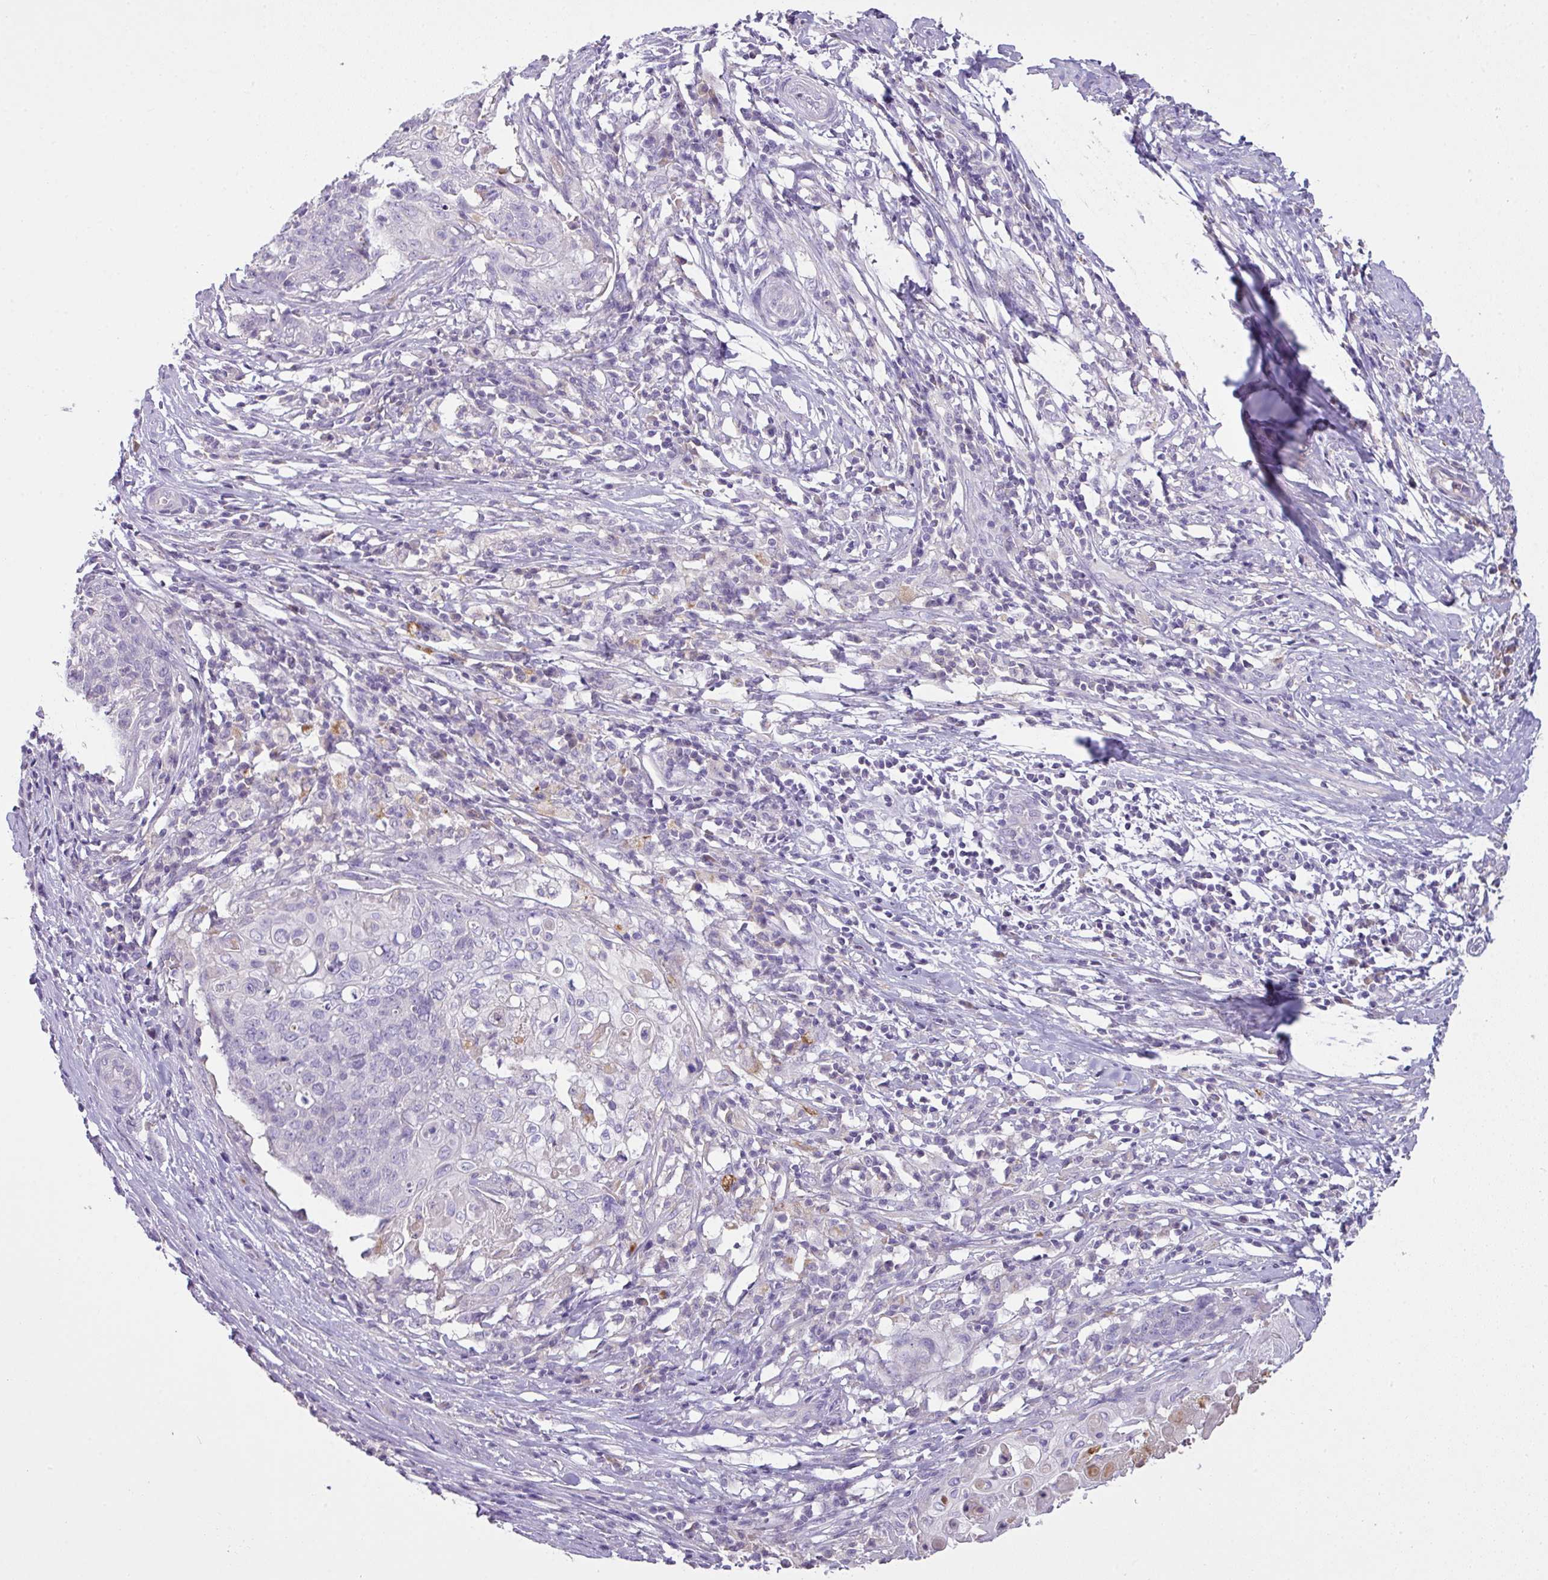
{"staining": {"intensity": "negative", "quantity": "none", "location": "none"}, "tissue": "cervical cancer", "cell_type": "Tumor cells", "image_type": "cancer", "snomed": [{"axis": "morphology", "description": "Squamous cell carcinoma, NOS"}, {"axis": "topography", "description": "Cervix"}], "caption": "Immunohistochemical staining of cervical cancer (squamous cell carcinoma) demonstrates no significant staining in tumor cells.", "gene": "OR6C6", "patient": {"sex": "female", "age": 39}}